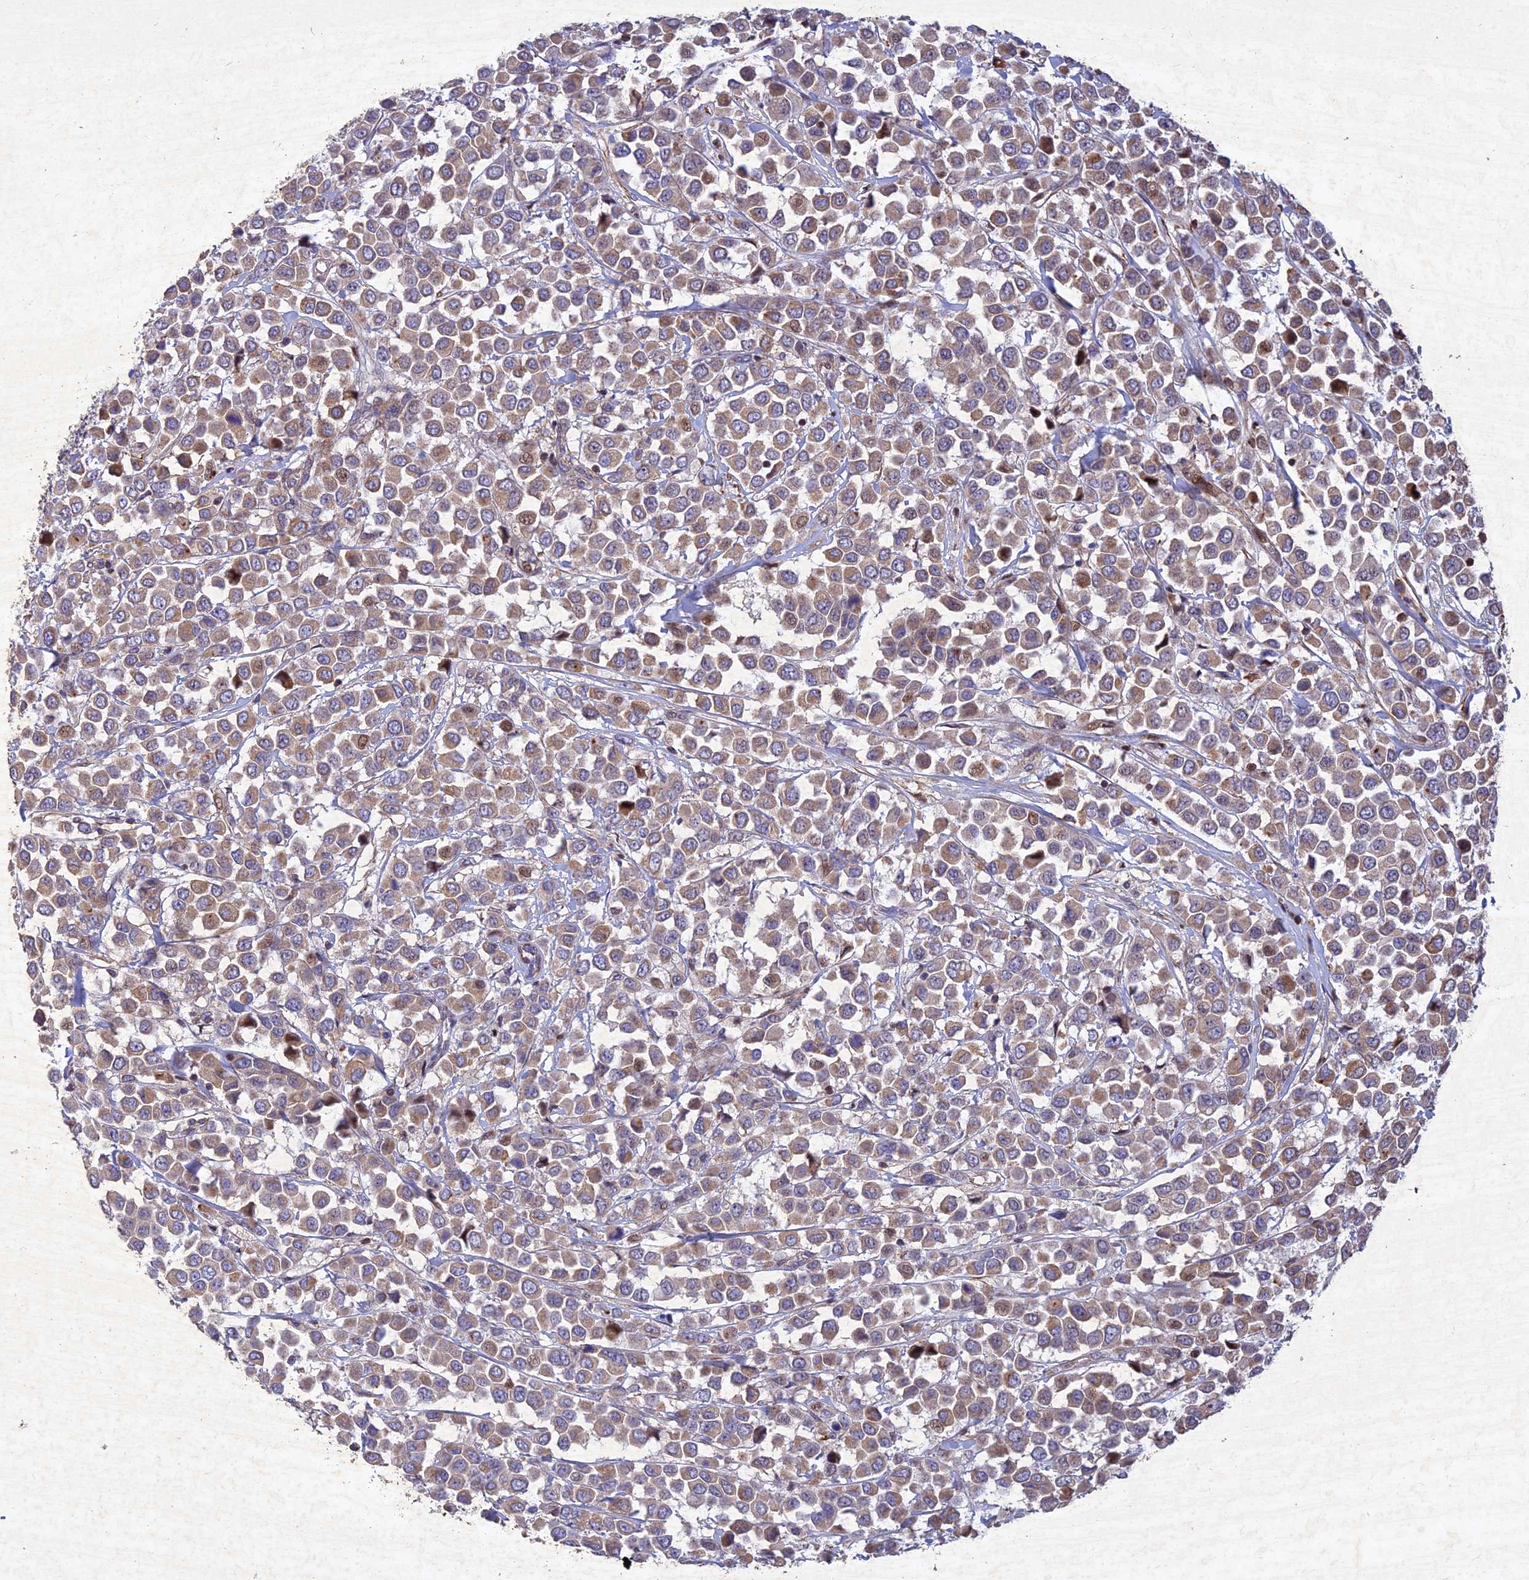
{"staining": {"intensity": "weak", "quantity": ">75%", "location": "cytoplasmic/membranous"}, "tissue": "breast cancer", "cell_type": "Tumor cells", "image_type": "cancer", "snomed": [{"axis": "morphology", "description": "Duct carcinoma"}, {"axis": "topography", "description": "Breast"}], "caption": "Invasive ductal carcinoma (breast) stained with a brown dye demonstrates weak cytoplasmic/membranous positive positivity in approximately >75% of tumor cells.", "gene": "RELCH", "patient": {"sex": "female", "age": 61}}